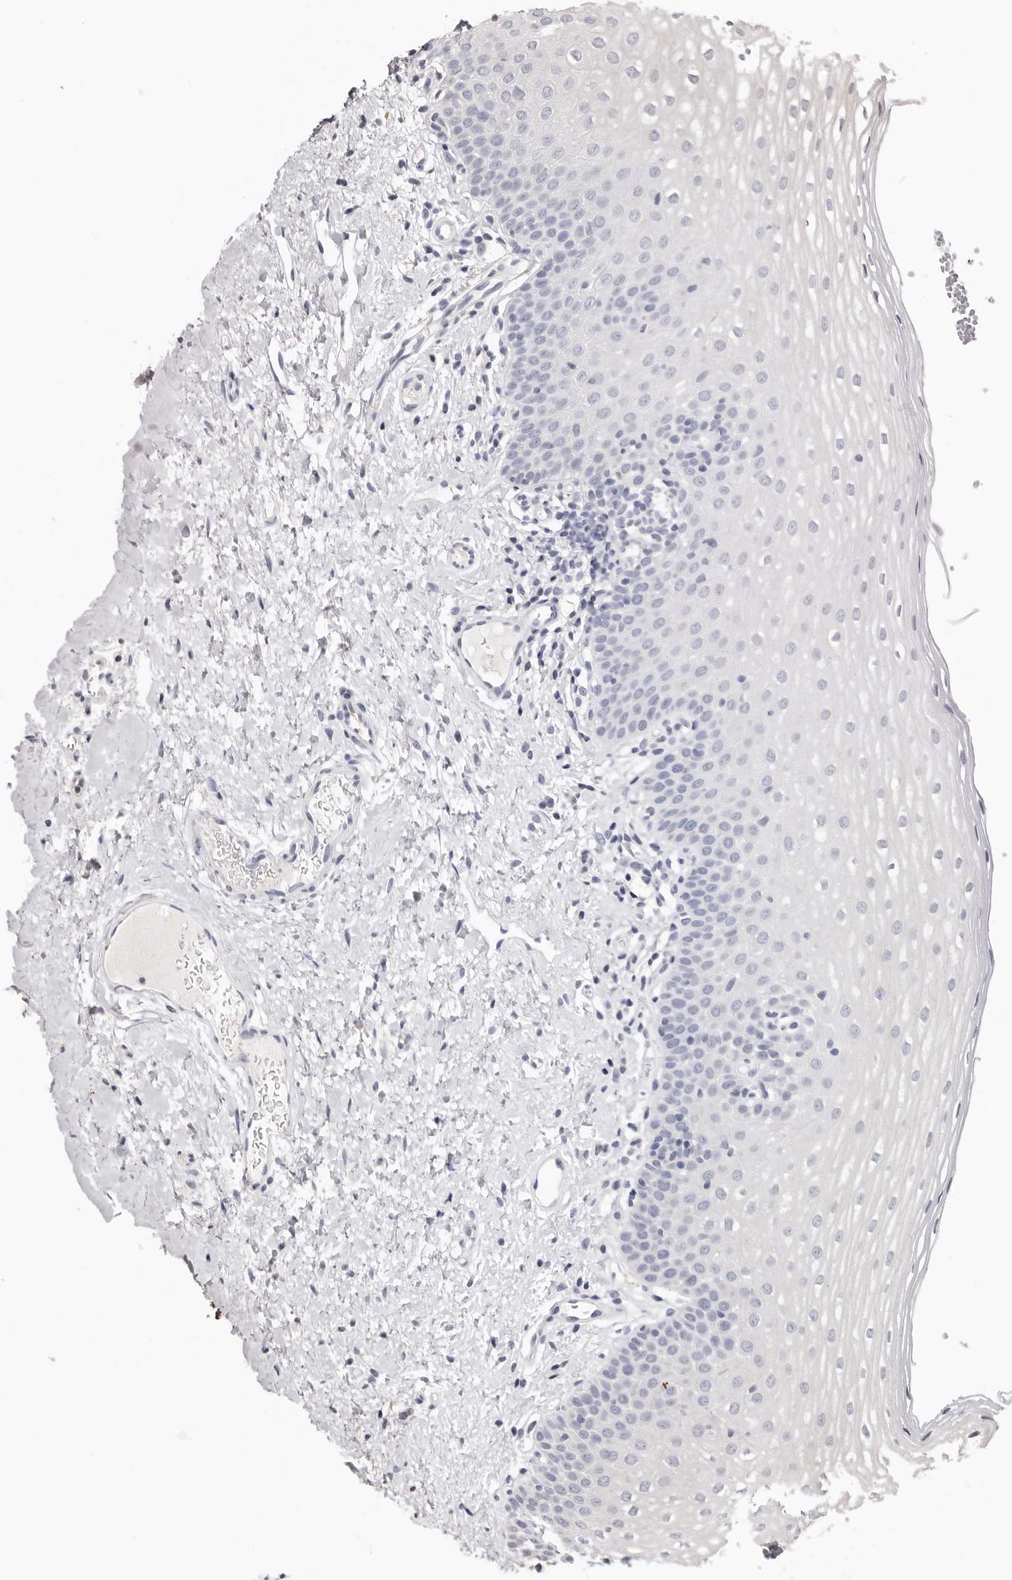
{"staining": {"intensity": "weak", "quantity": "<25%", "location": "cytoplasmic/membranous"}, "tissue": "oral mucosa", "cell_type": "Squamous epithelial cells", "image_type": "normal", "snomed": [{"axis": "morphology", "description": "Normal tissue, NOS"}, {"axis": "topography", "description": "Oral tissue"}], "caption": "IHC histopathology image of unremarkable human oral mucosa stained for a protein (brown), which shows no positivity in squamous epithelial cells.", "gene": "KIF26B", "patient": {"sex": "female", "age": 56}}